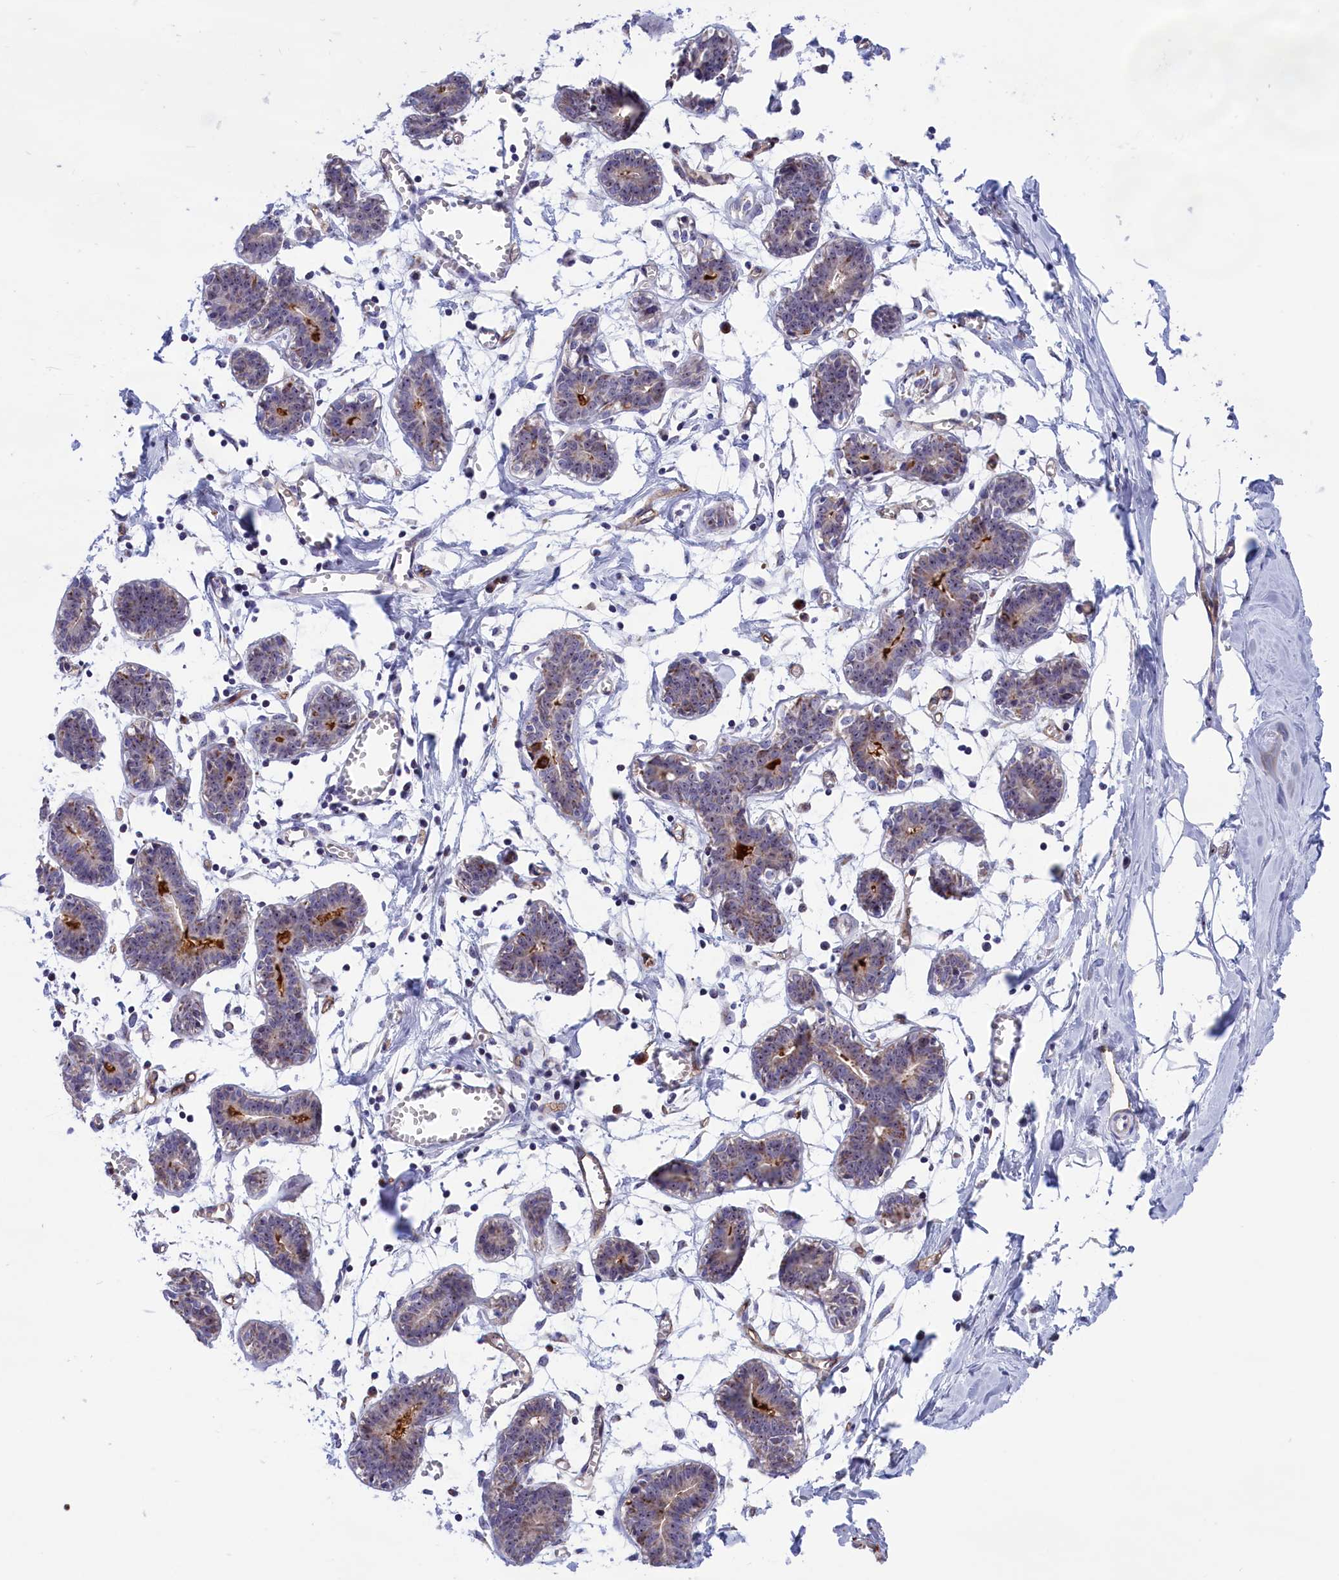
{"staining": {"intensity": "negative", "quantity": "none", "location": "none"}, "tissue": "breast", "cell_type": "Adipocytes", "image_type": "normal", "snomed": [{"axis": "morphology", "description": "Normal tissue, NOS"}, {"axis": "topography", "description": "Breast"}], "caption": "Immunohistochemical staining of unremarkable human breast demonstrates no significant staining in adipocytes.", "gene": "MPND", "patient": {"sex": "female", "age": 27}}